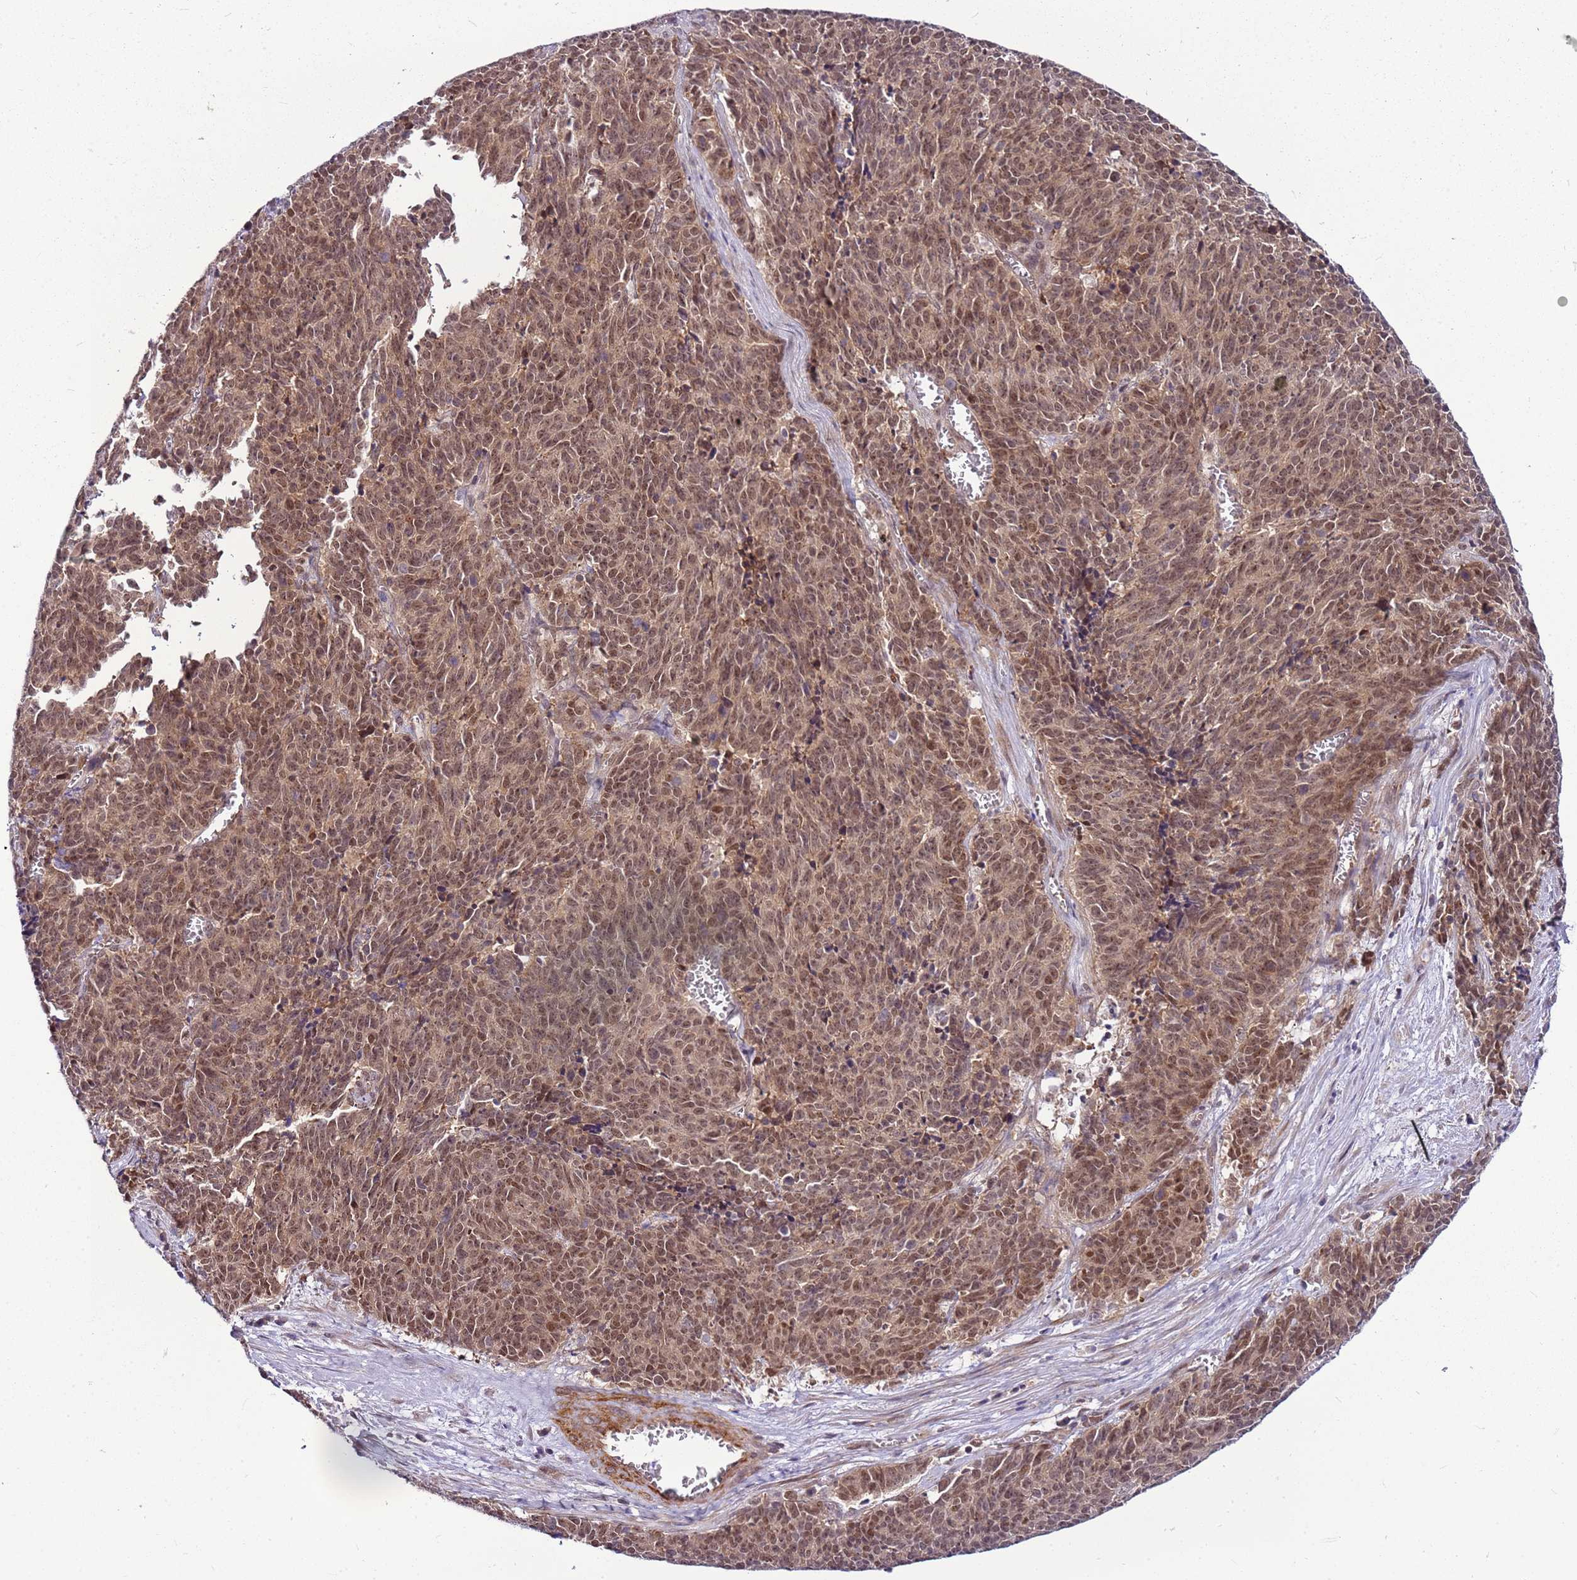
{"staining": {"intensity": "moderate", "quantity": ">75%", "location": "cytoplasmic/membranous,nuclear"}, "tissue": "cervical cancer", "cell_type": "Tumor cells", "image_type": "cancer", "snomed": [{"axis": "morphology", "description": "Squamous cell carcinoma, NOS"}, {"axis": "topography", "description": "Cervix"}], "caption": "DAB (3,3'-diaminobenzidine) immunohistochemical staining of human cervical squamous cell carcinoma displays moderate cytoplasmic/membranous and nuclear protein positivity in approximately >75% of tumor cells. (IHC, brightfield microscopy, high magnification).", "gene": "POLE3", "patient": {"sex": "female", "age": 29}}